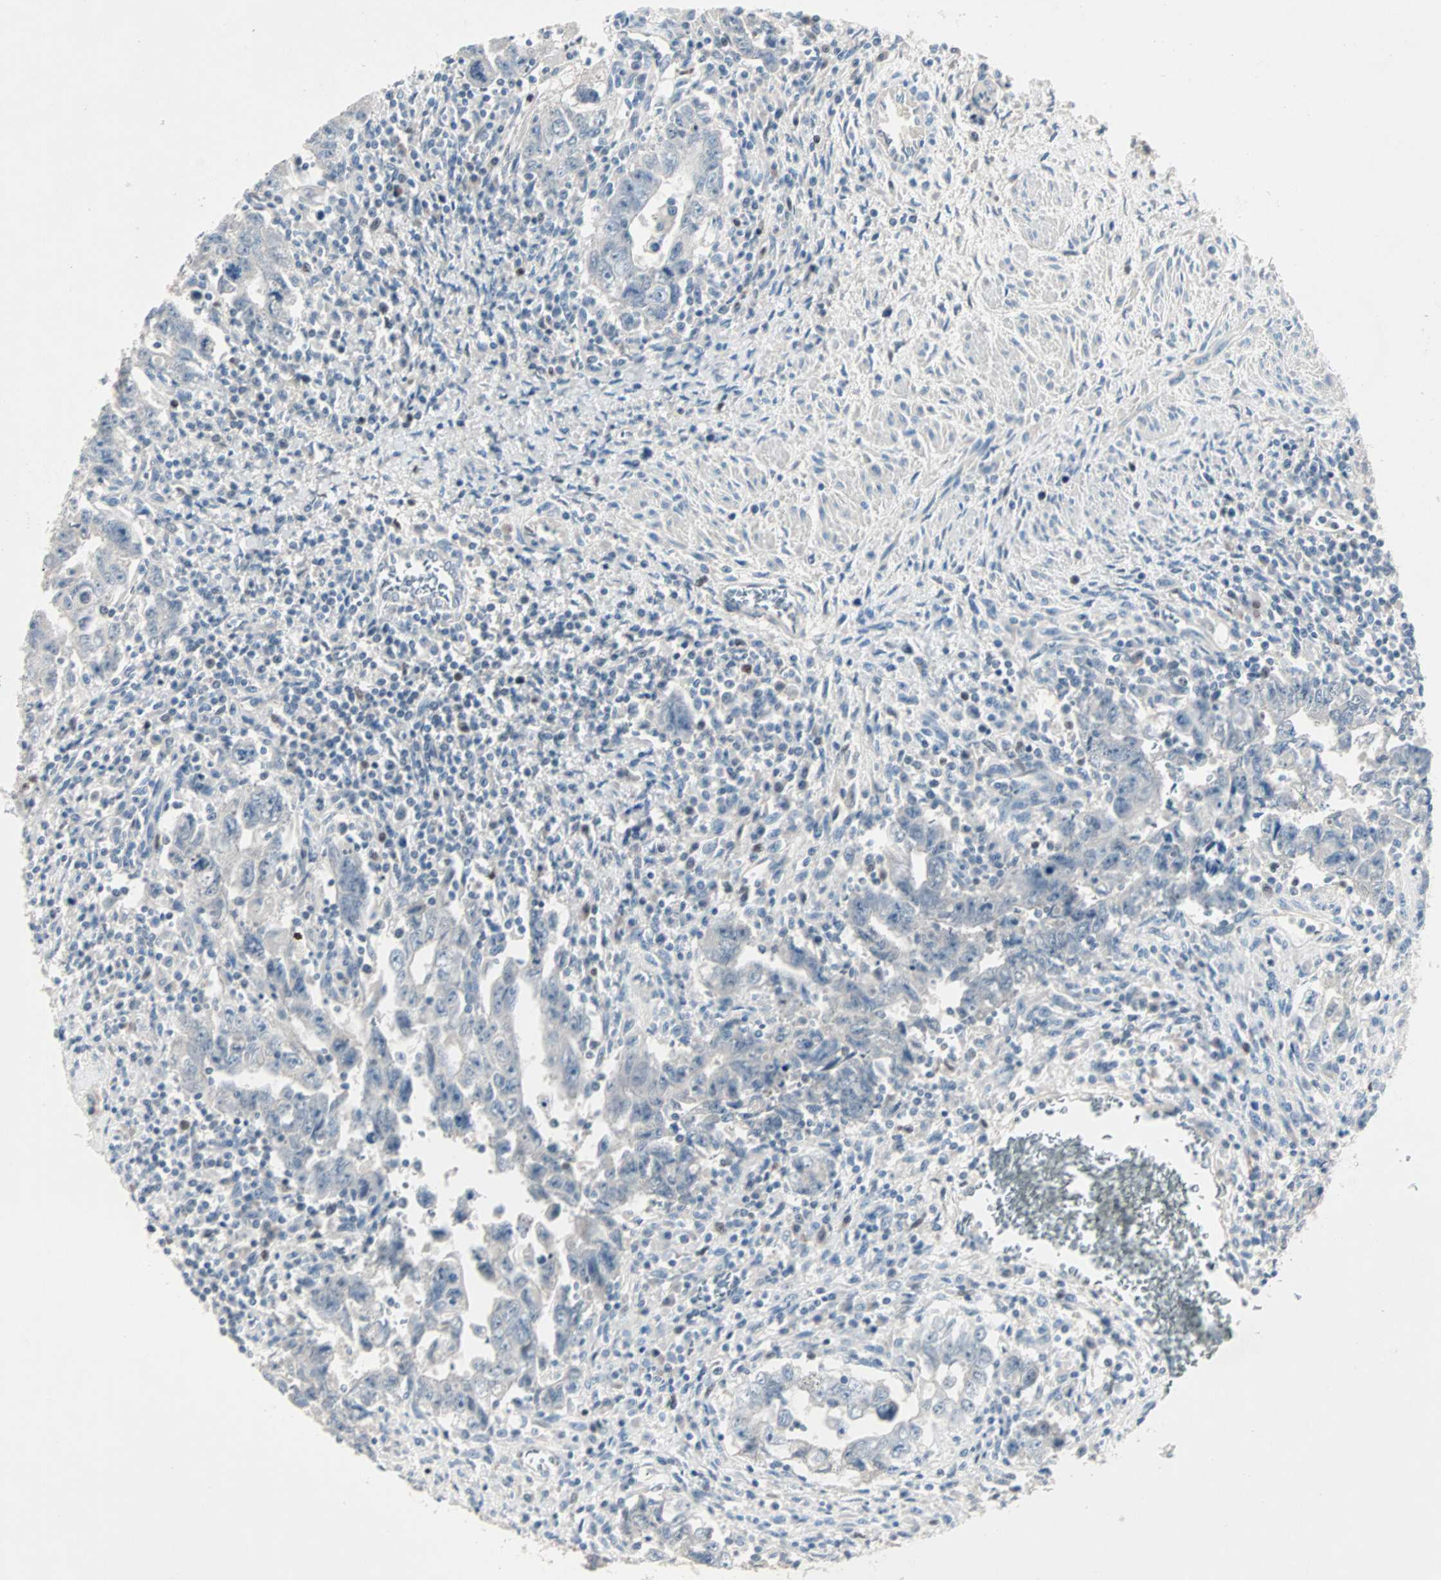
{"staining": {"intensity": "negative", "quantity": "none", "location": "none"}, "tissue": "testis cancer", "cell_type": "Tumor cells", "image_type": "cancer", "snomed": [{"axis": "morphology", "description": "Carcinoma, Embryonal, NOS"}, {"axis": "topography", "description": "Testis"}], "caption": "Tumor cells are negative for protein expression in human testis cancer. Nuclei are stained in blue.", "gene": "CCNE2", "patient": {"sex": "male", "age": 28}}